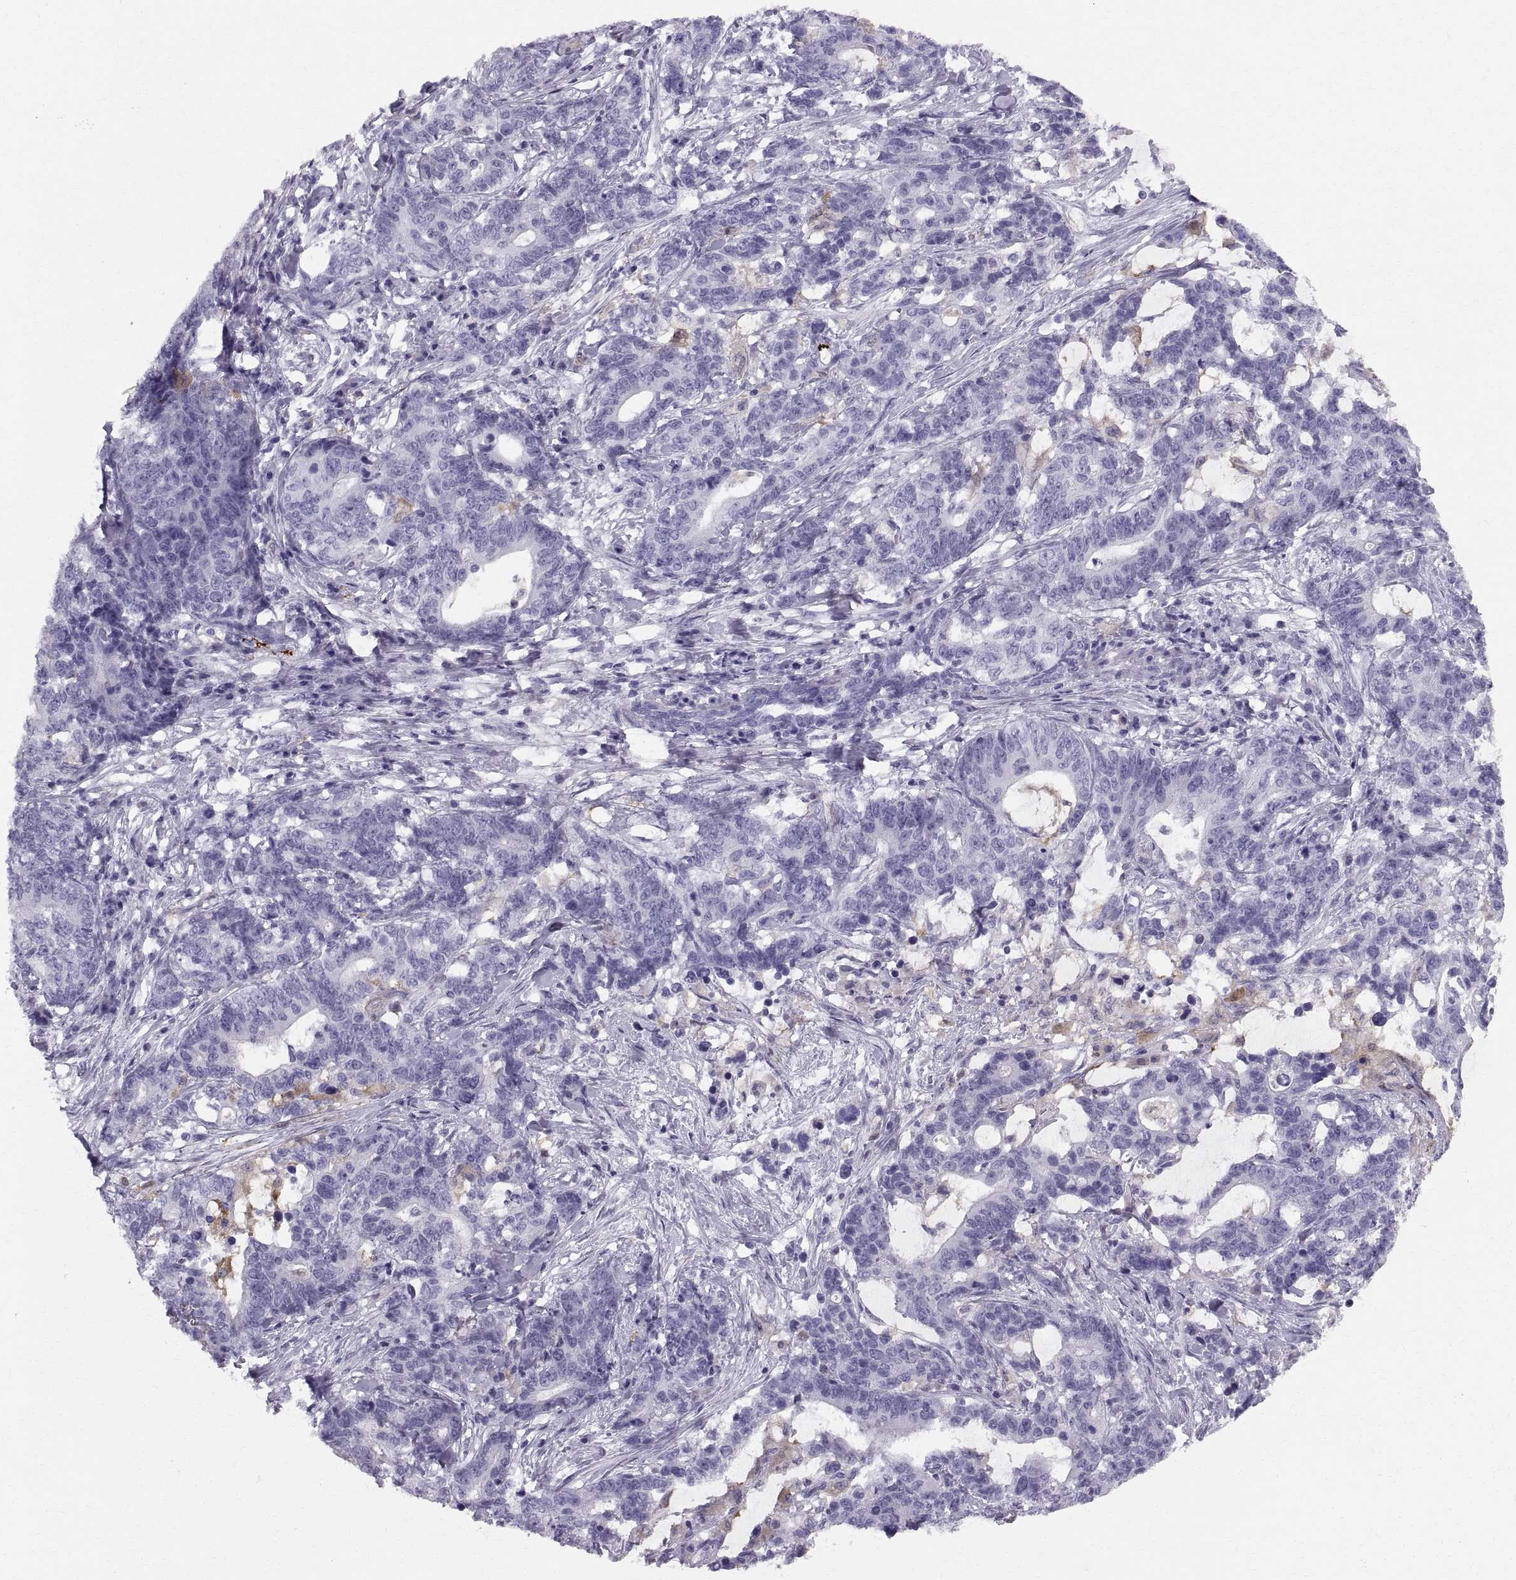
{"staining": {"intensity": "negative", "quantity": "none", "location": "none"}, "tissue": "stomach cancer", "cell_type": "Tumor cells", "image_type": "cancer", "snomed": [{"axis": "morphology", "description": "Normal tissue, NOS"}, {"axis": "morphology", "description": "Adenocarcinoma, NOS"}, {"axis": "topography", "description": "Stomach"}], "caption": "High power microscopy micrograph of an IHC photomicrograph of stomach cancer, revealing no significant staining in tumor cells.", "gene": "SLC22A6", "patient": {"sex": "female", "age": 64}}